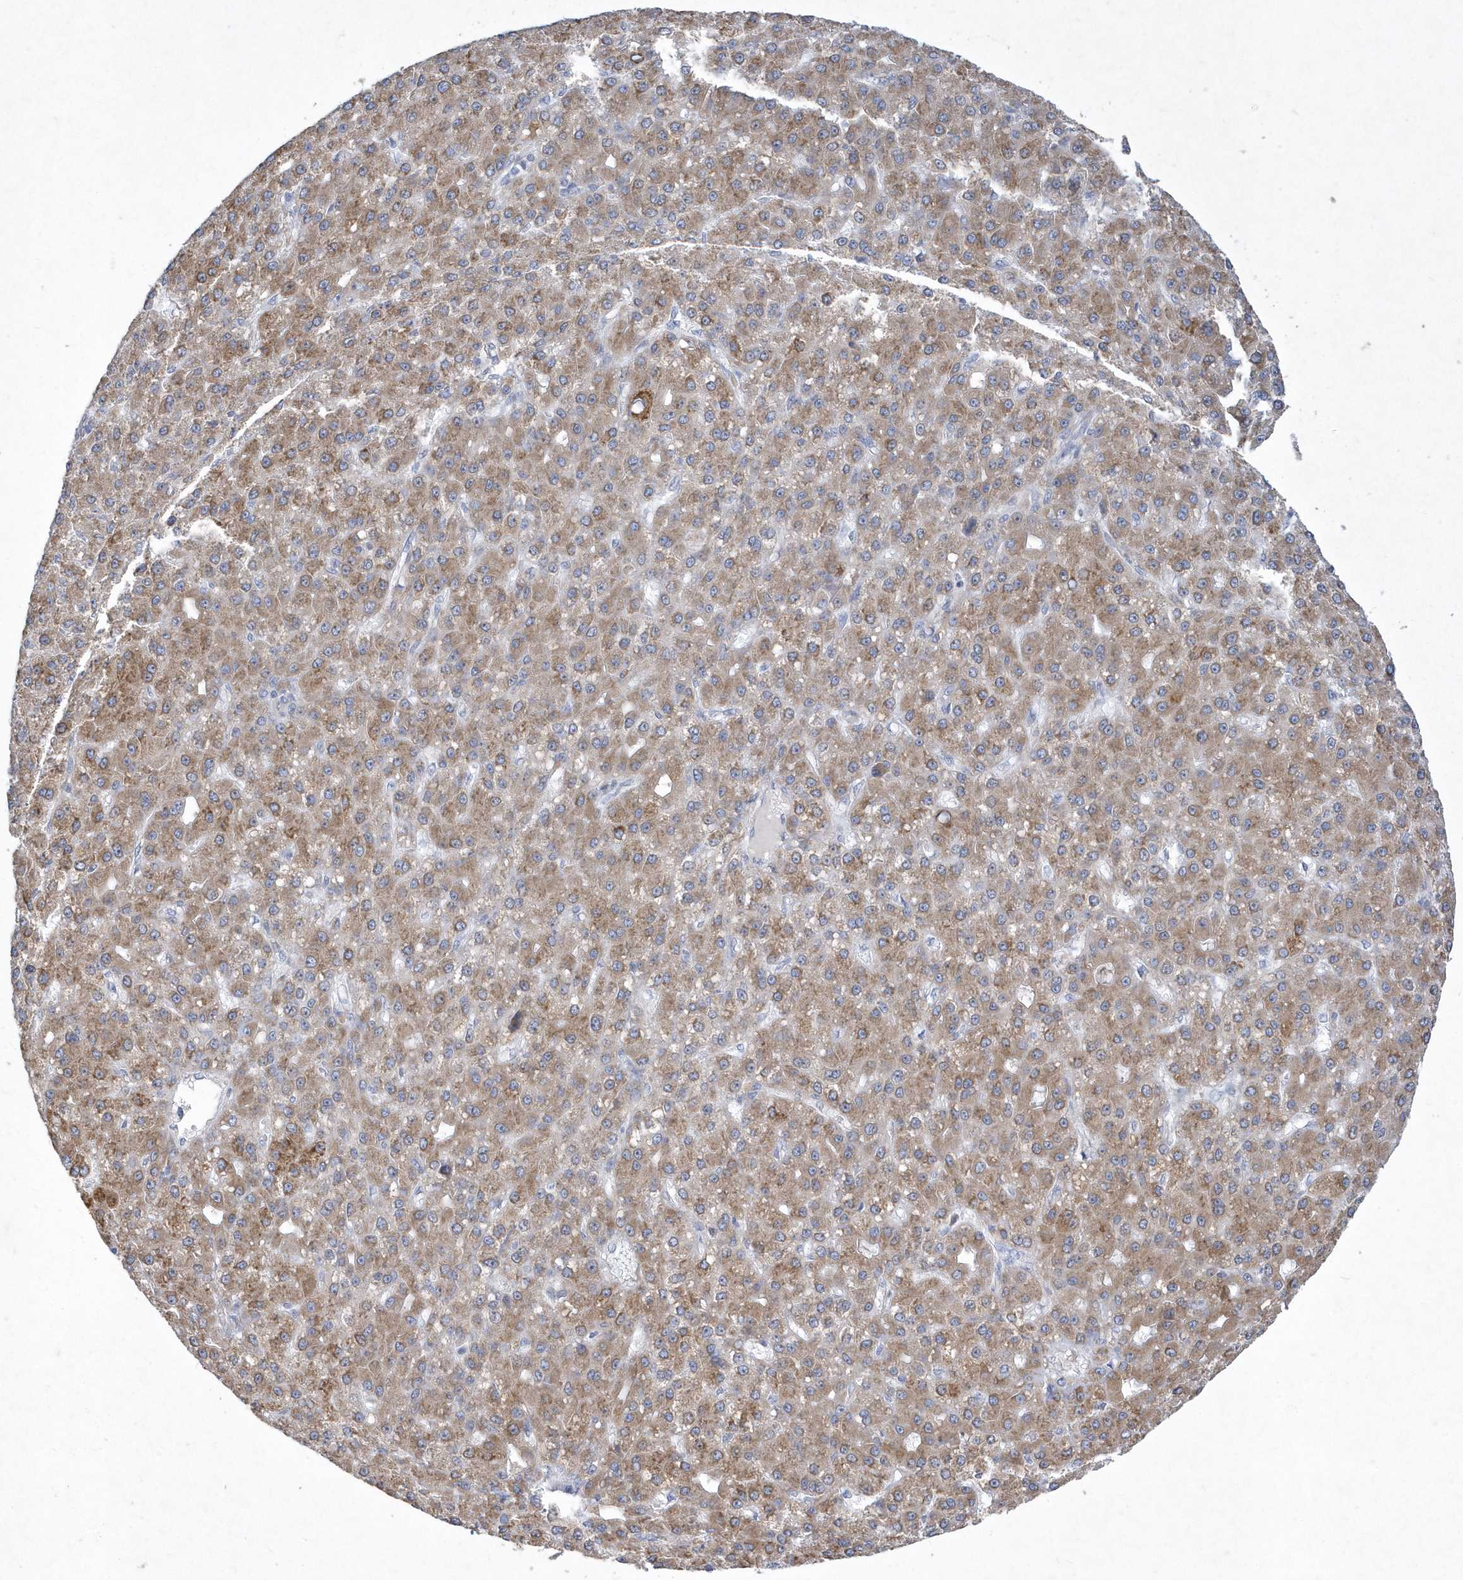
{"staining": {"intensity": "moderate", "quantity": ">75%", "location": "cytoplasmic/membranous"}, "tissue": "liver cancer", "cell_type": "Tumor cells", "image_type": "cancer", "snomed": [{"axis": "morphology", "description": "Carcinoma, Hepatocellular, NOS"}, {"axis": "topography", "description": "Liver"}], "caption": "Liver cancer was stained to show a protein in brown. There is medium levels of moderate cytoplasmic/membranous positivity in approximately >75% of tumor cells.", "gene": "DGAT1", "patient": {"sex": "male", "age": 67}}